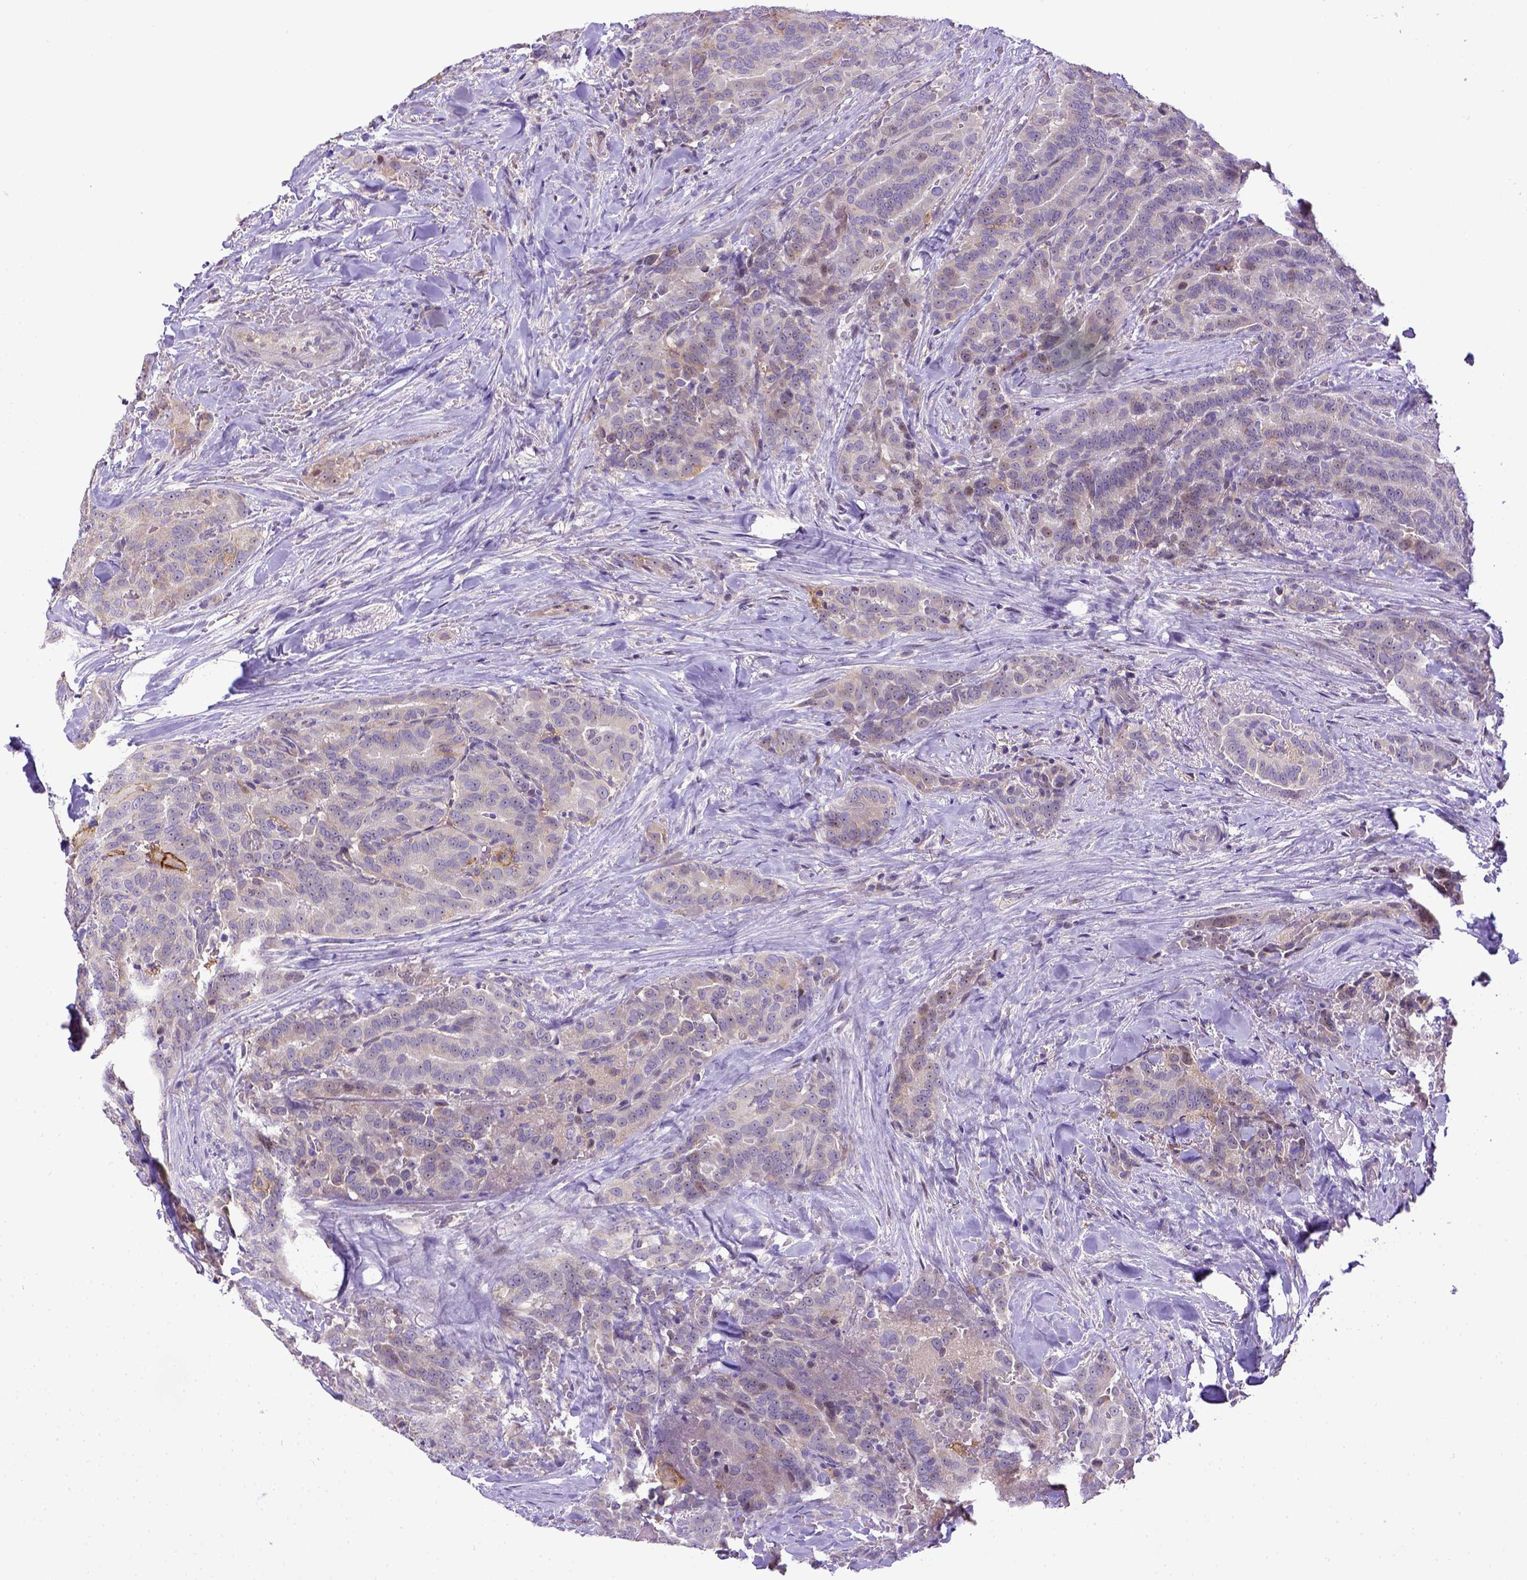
{"staining": {"intensity": "weak", "quantity": "<25%", "location": "nuclear"}, "tissue": "thyroid cancer", "cell_type": "Tumor cells", "image_type": "cancer", "snomed": [{"axis": "morphology", "description": "Papillary adenocarcinoma, NOS"}, {"axis": "topography", "description": "Thyroid gland"}], "caption": "A high-resolution histopathology image shows IHC staining of thyroid cancer (papillary adenocarcinoma), which exhibits no significant positivity in tumor cells.", "gene": "CD40", "patient": {"sex": "male", "age": 61}}